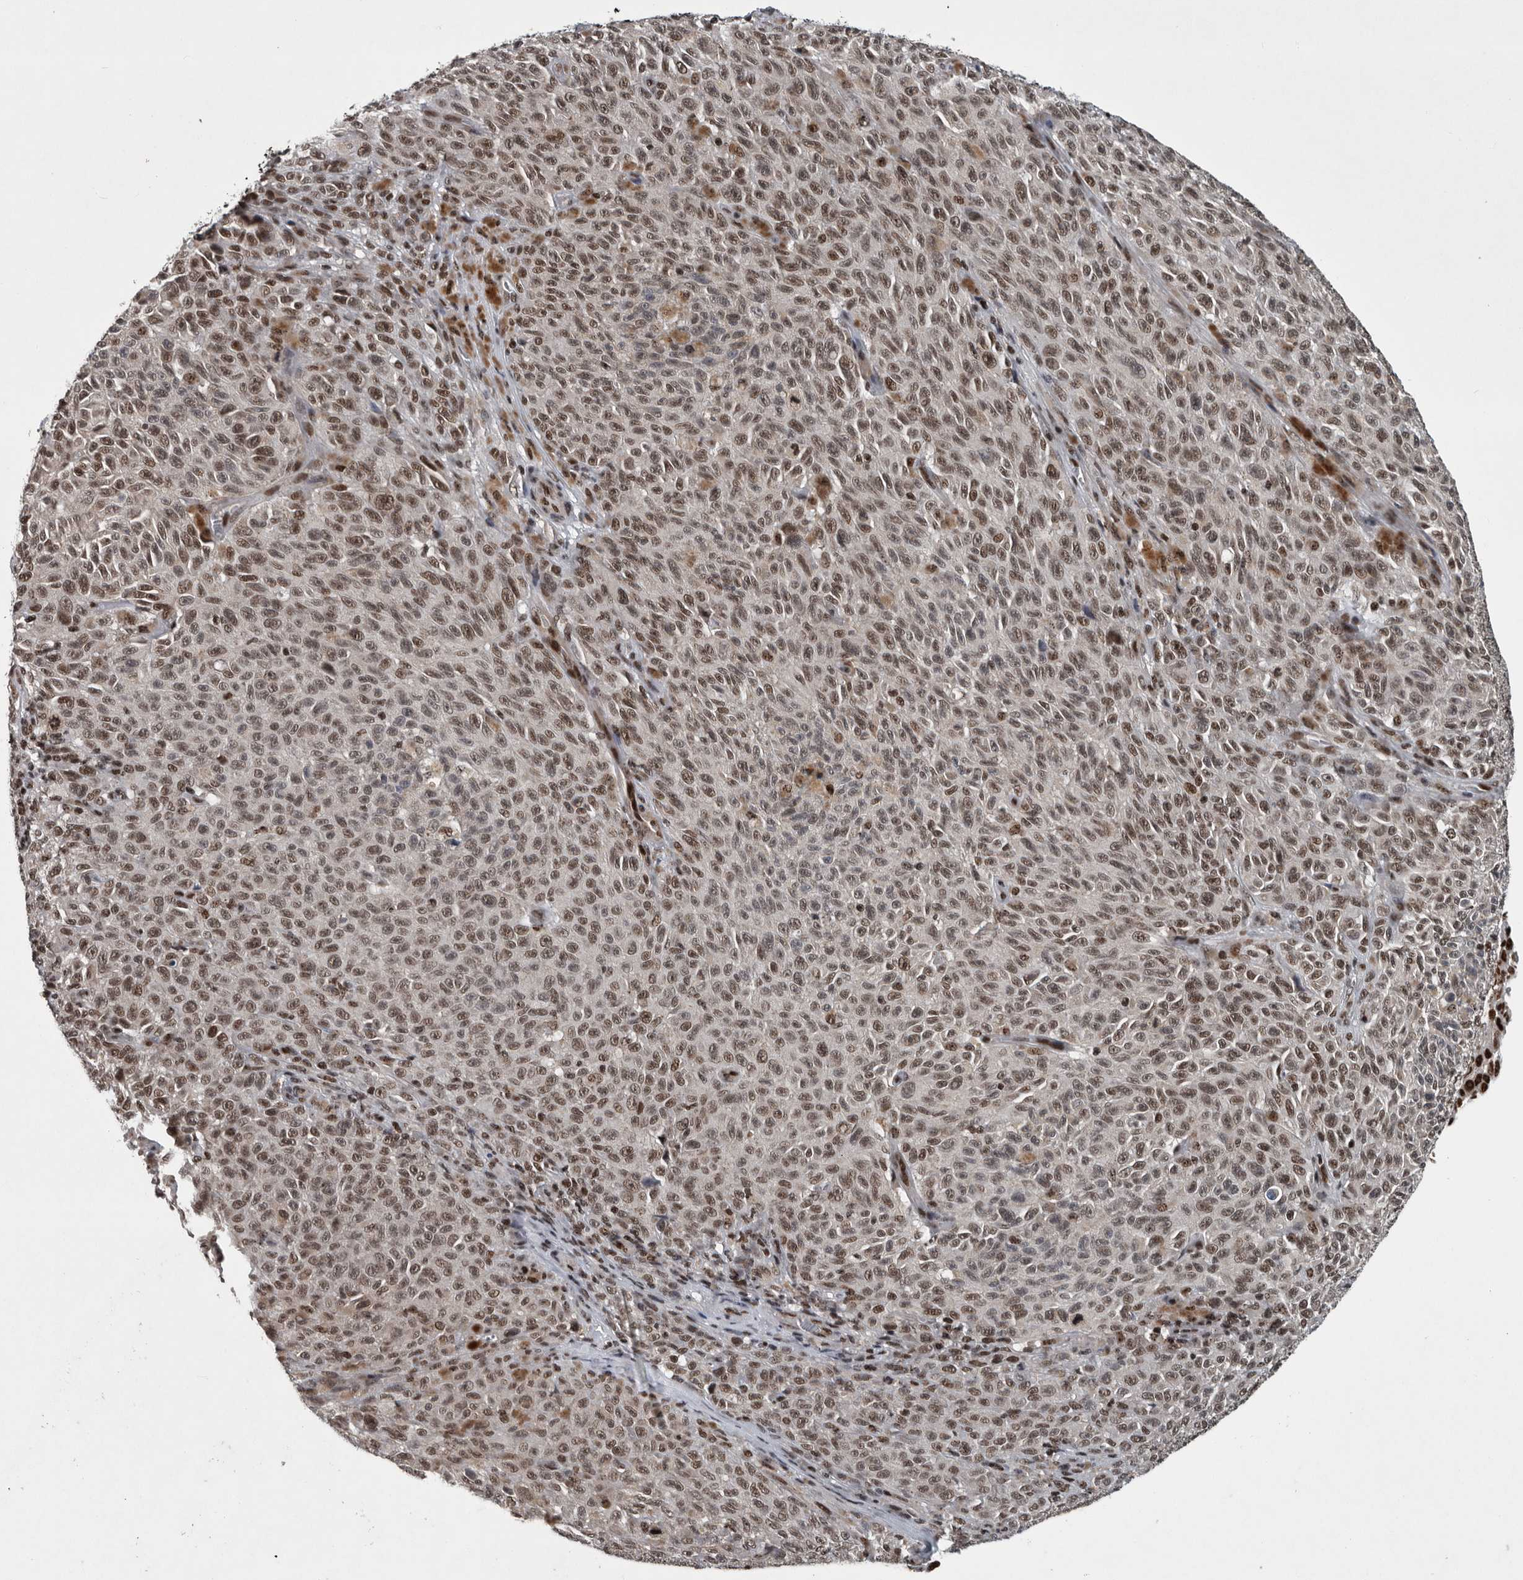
{"staining": {"intensity": "weak", "quantity": ">75%", "location": "nuclear"}, "tissue": "melanoma", "cell_type": "Tumor cells", "image_type": "cancer", "snomed": [{"axis": "morphology", "description": "Malignant melanoma, NOS"}, {"axis": "topography", "description": "Skin"}], "caption": "Malignant melanoma stained for a protein reveals weak nuclear positivity in tumor cells. (brown staining indicates protein expression, while blue staining denotes nuclei).", "gene": "SENP7", "patient": {"sex": "female", "age": 82}}